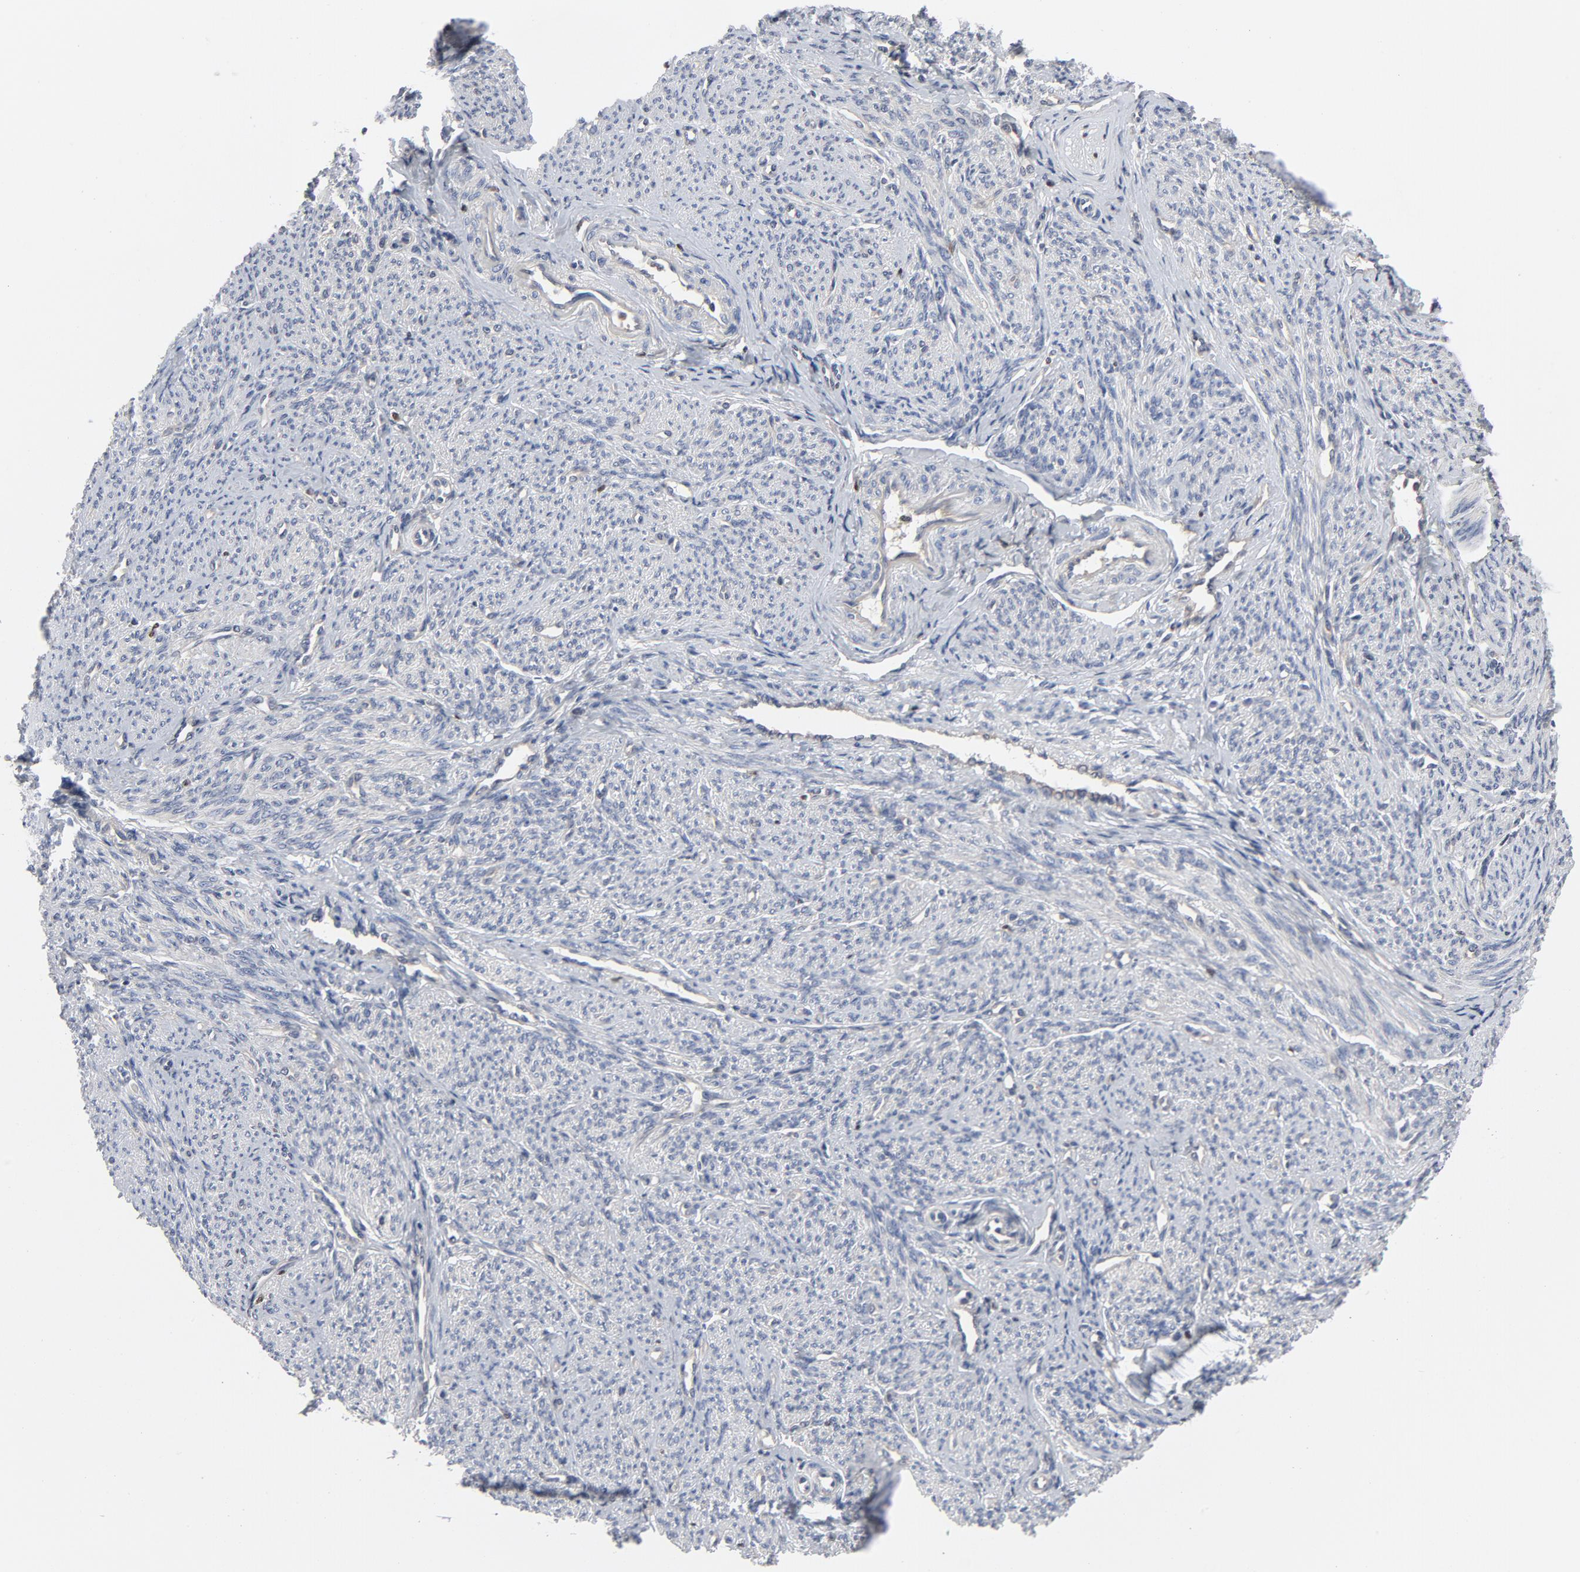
{"staining": {"intensity": "negative", "quantity": "none", "location": "none"}, "tissue": "smooth muscle", "cell_type": "Smooth muscle cells", "image_type": "normal", "snomed": [{"axis": "morphology", "description": "Normal tissue, NOS"}, {"axis": "topography", "description": "Smooth muscle"}], "caption": "High power microscopy photomicrograph of an IHC micrograph of unremarkable smooth muscle, revealing no significant staining in smooth muscle cells.", "gene": "NFKB1", "patient": {"sex": "female", "age": 65}}